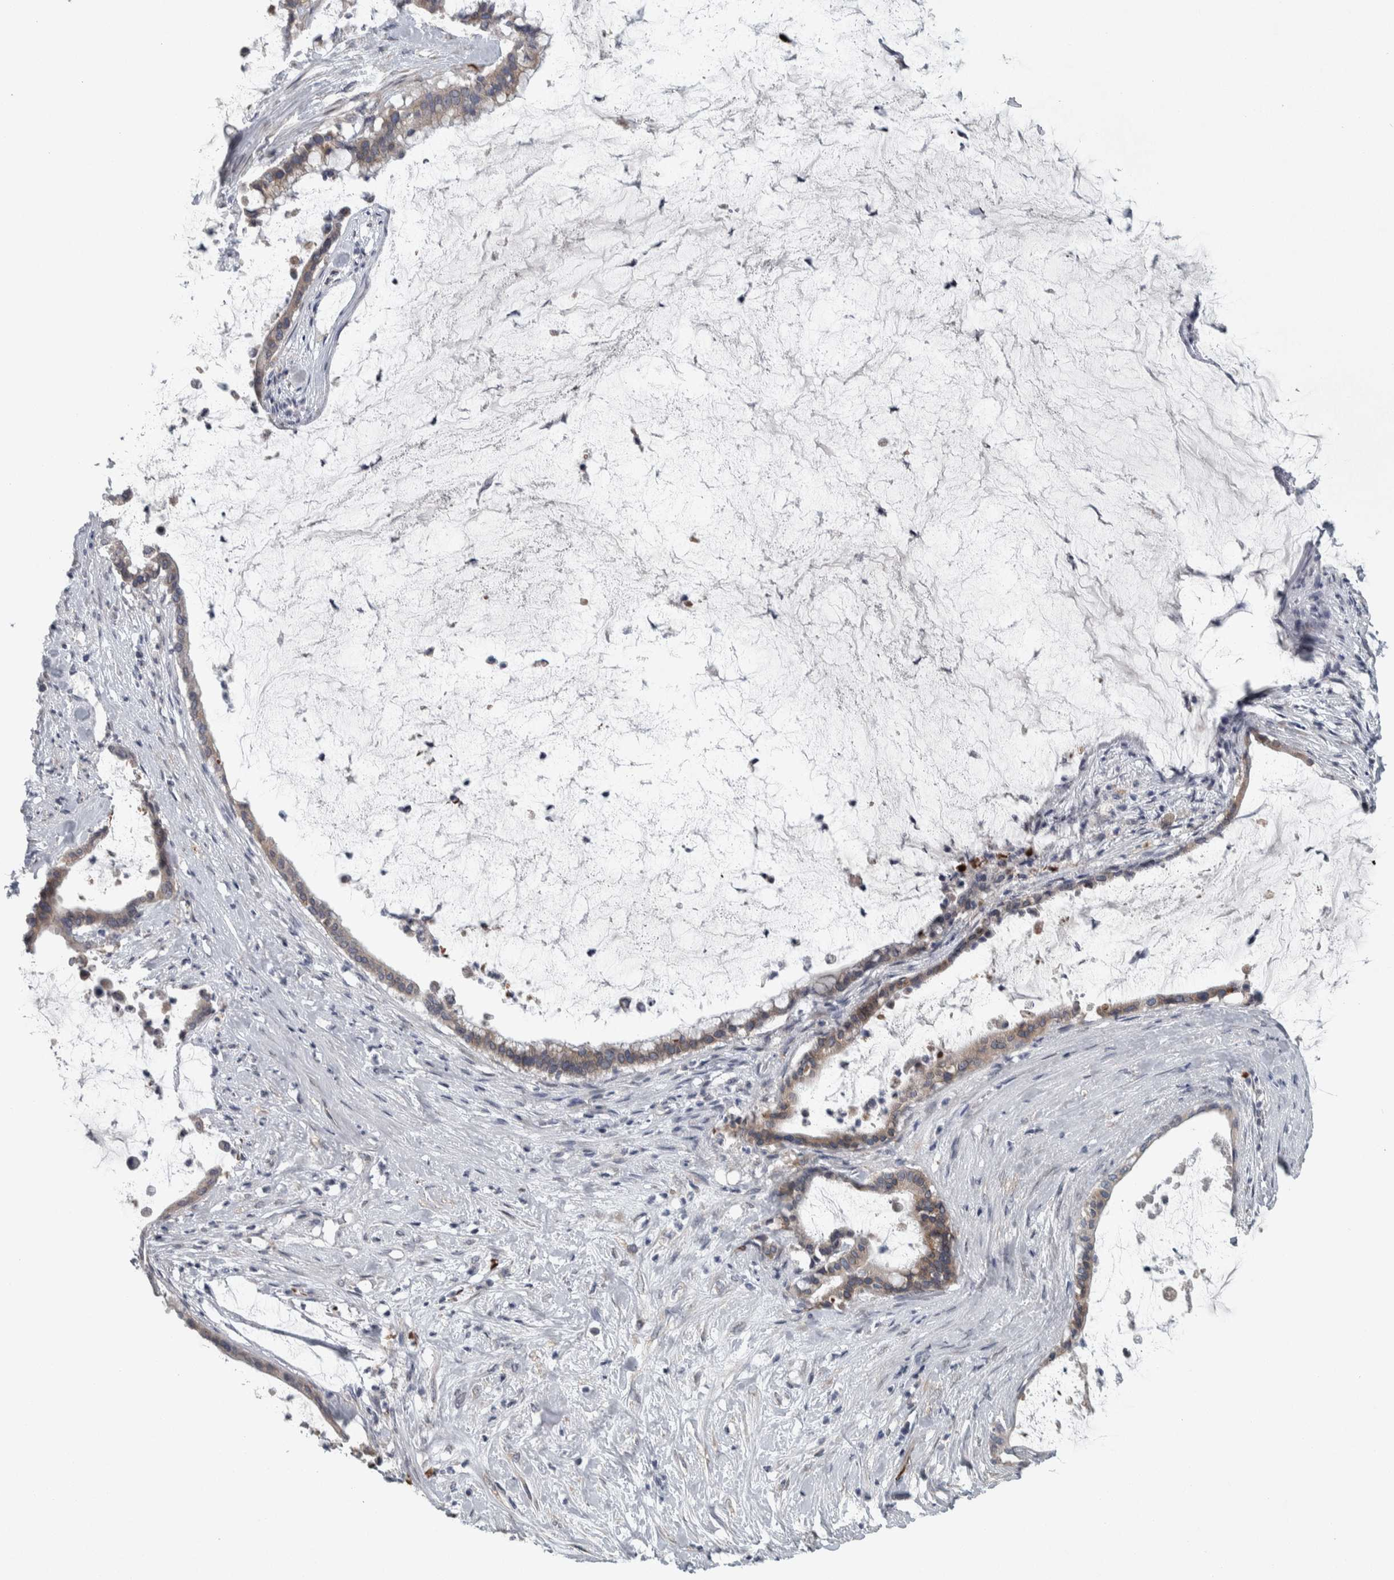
{"staining": {"intensity": "moderate", "quantity": ">75%", "location": "cytoplasmic/membranous"}, "tissue": "pancreatic cancer", "cell_type": "Tumor cells", "image_type": "cancer", "snomed": [{"axis": "morphology", "description": "Adenocarcinoma, NOS"}, {"axis": "topography", "description": "Pancreas"}], "caption": "IHC (DAB (3,3'-diaminobenzidine)) staining of pancreatic cancer (adenocarcinoma) demonstrates moderate cytoplasmic/membranous protein positivity in approximately >75% of tumor cells. Nuclei are stained in blue.", "gene": "SIGMAR1", "patient": {"sex": "male", "age": 41}}